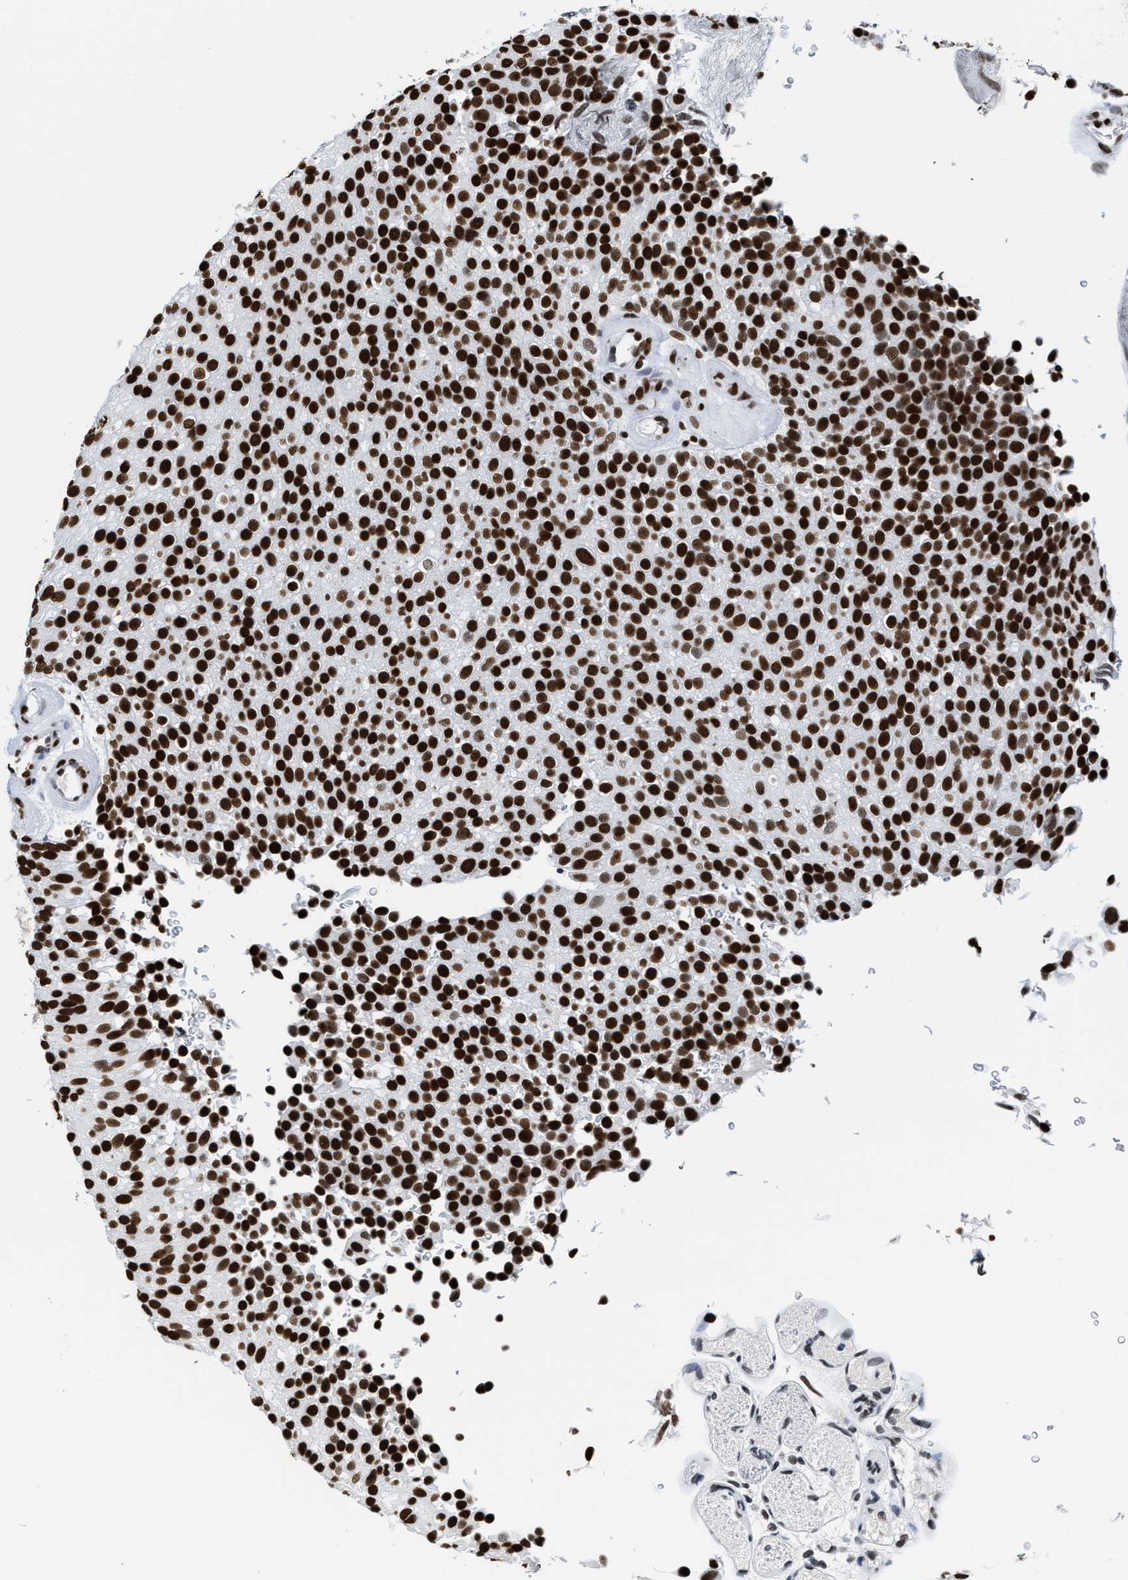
{"staining": {"intensity": "strong", "quantity": ">75%", "location": "nuclear"}, "tissue": "urothelial cancer", "cell_type": "Tumor cells", "image_type": "cancer", "snomed": [{"axis": "morphology", "description": "Urothelial carcinoma, Low grade"}, {"axis": "topography", "description": "Urinary bladder"}], "caption": "Immunohistochemistry (IHC) photomicrograph of neoplastic tissue: human urothelial carcinoma (low-grade) stained using immunohistochemistry reveals high levels of strong protein expression localized specifically in the nuclear of tumor cells, appearing as a nuclear brown color.", "gene": "SMARCC2", "patient": {"sex": "male", "age": 78}}